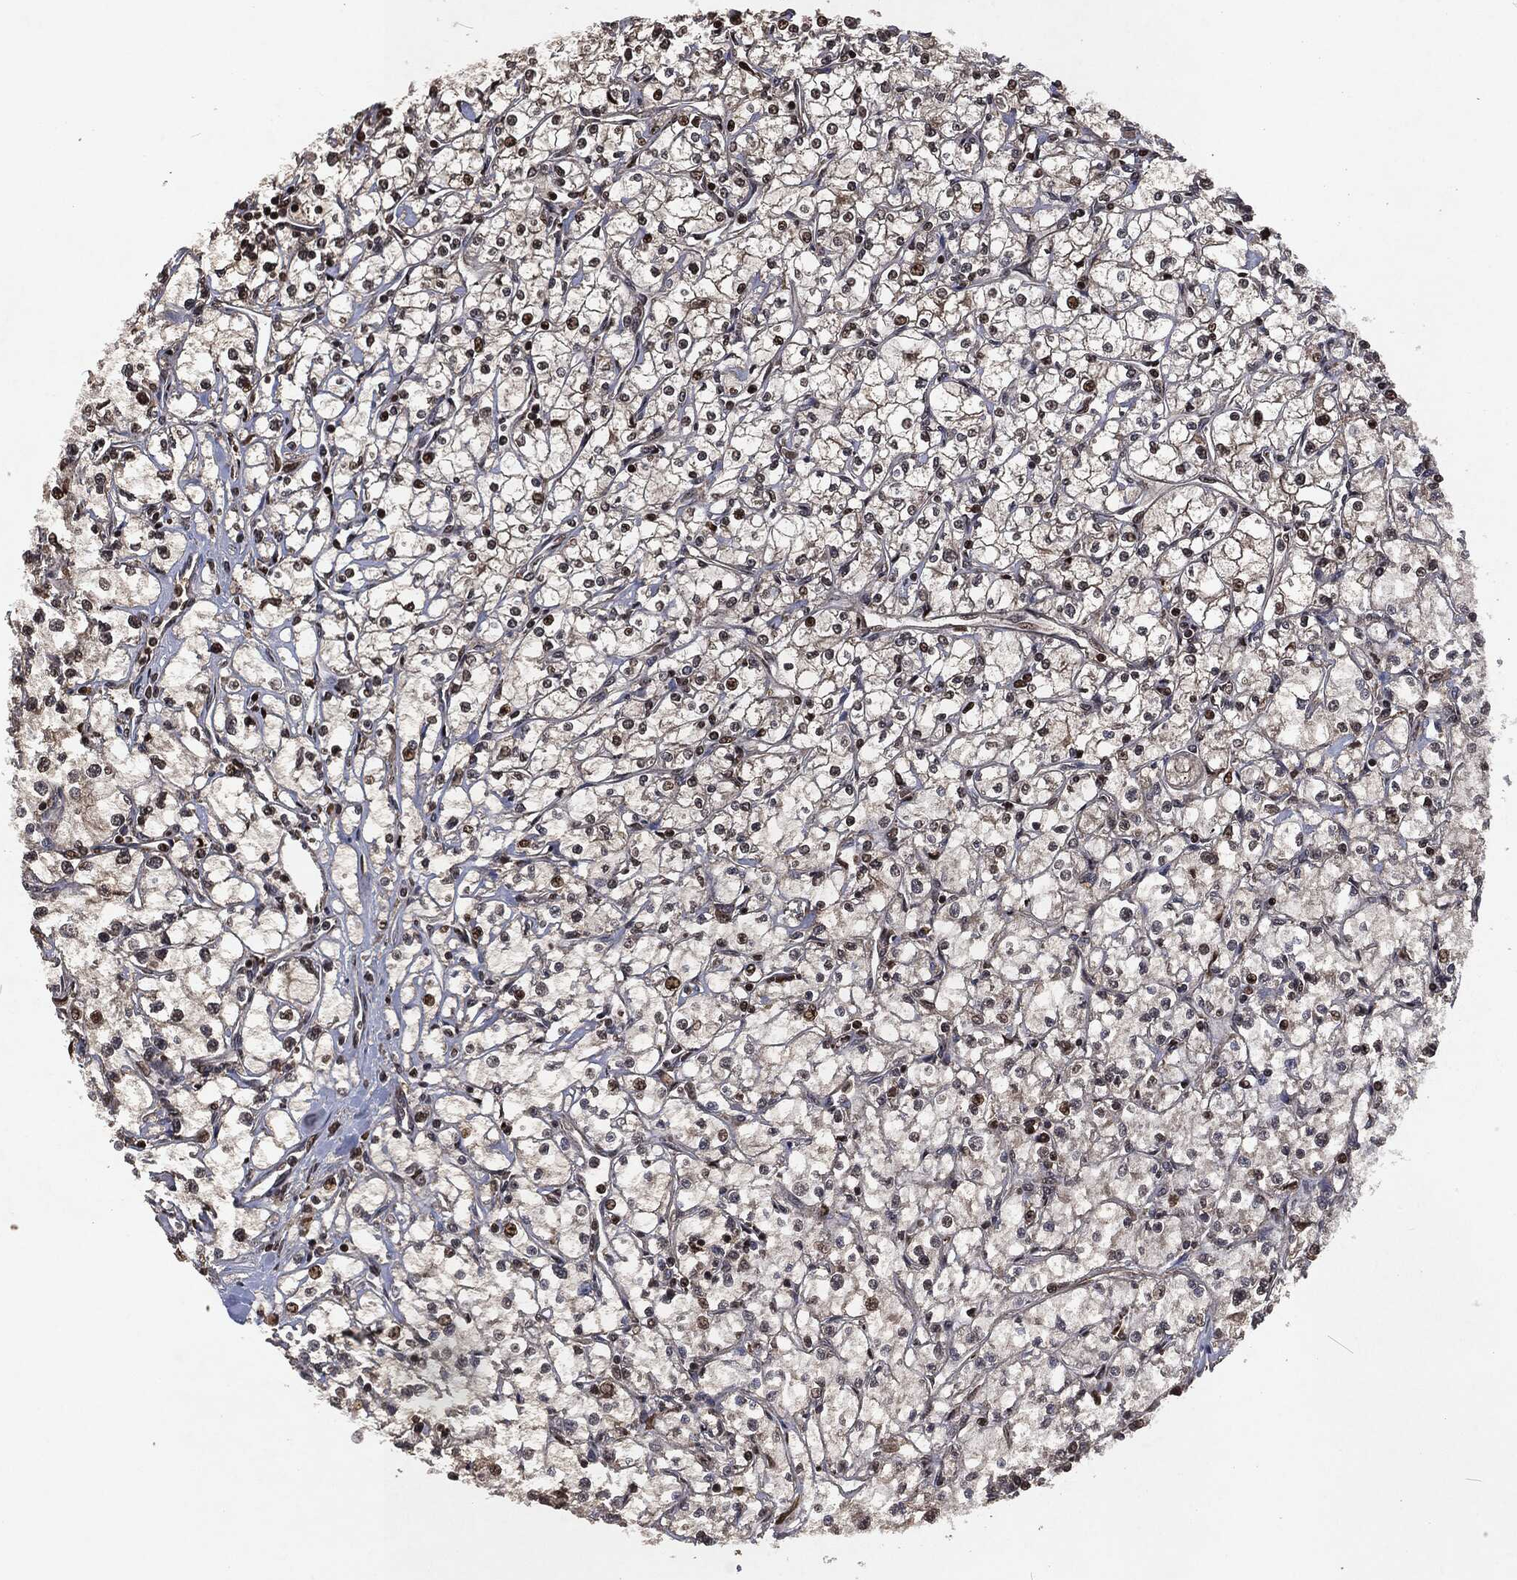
{"staining": {"intensity": "strong", "quantity": "25%-75%", "location": "nuclear"}, "tissue": "renal cancer", "cell_type": "Tumor cells", "image_type": "cancer", "snomed": [{"axis": "morphology", "description": "Adenocarcinoma, NOS"}, {"axis": "topography", "description": "Kidney"}], "caption": "High-magnification brightfield microscopy of renal adenocarcinoma stained with DAB (brown) and counterstained with hematoxylin (blue). tumor cells exhibit strong nuclear staining is identified in about25%-75% of cells.", "gene": "SNAI1", "patient": {"sex": "male", "age": 67}}